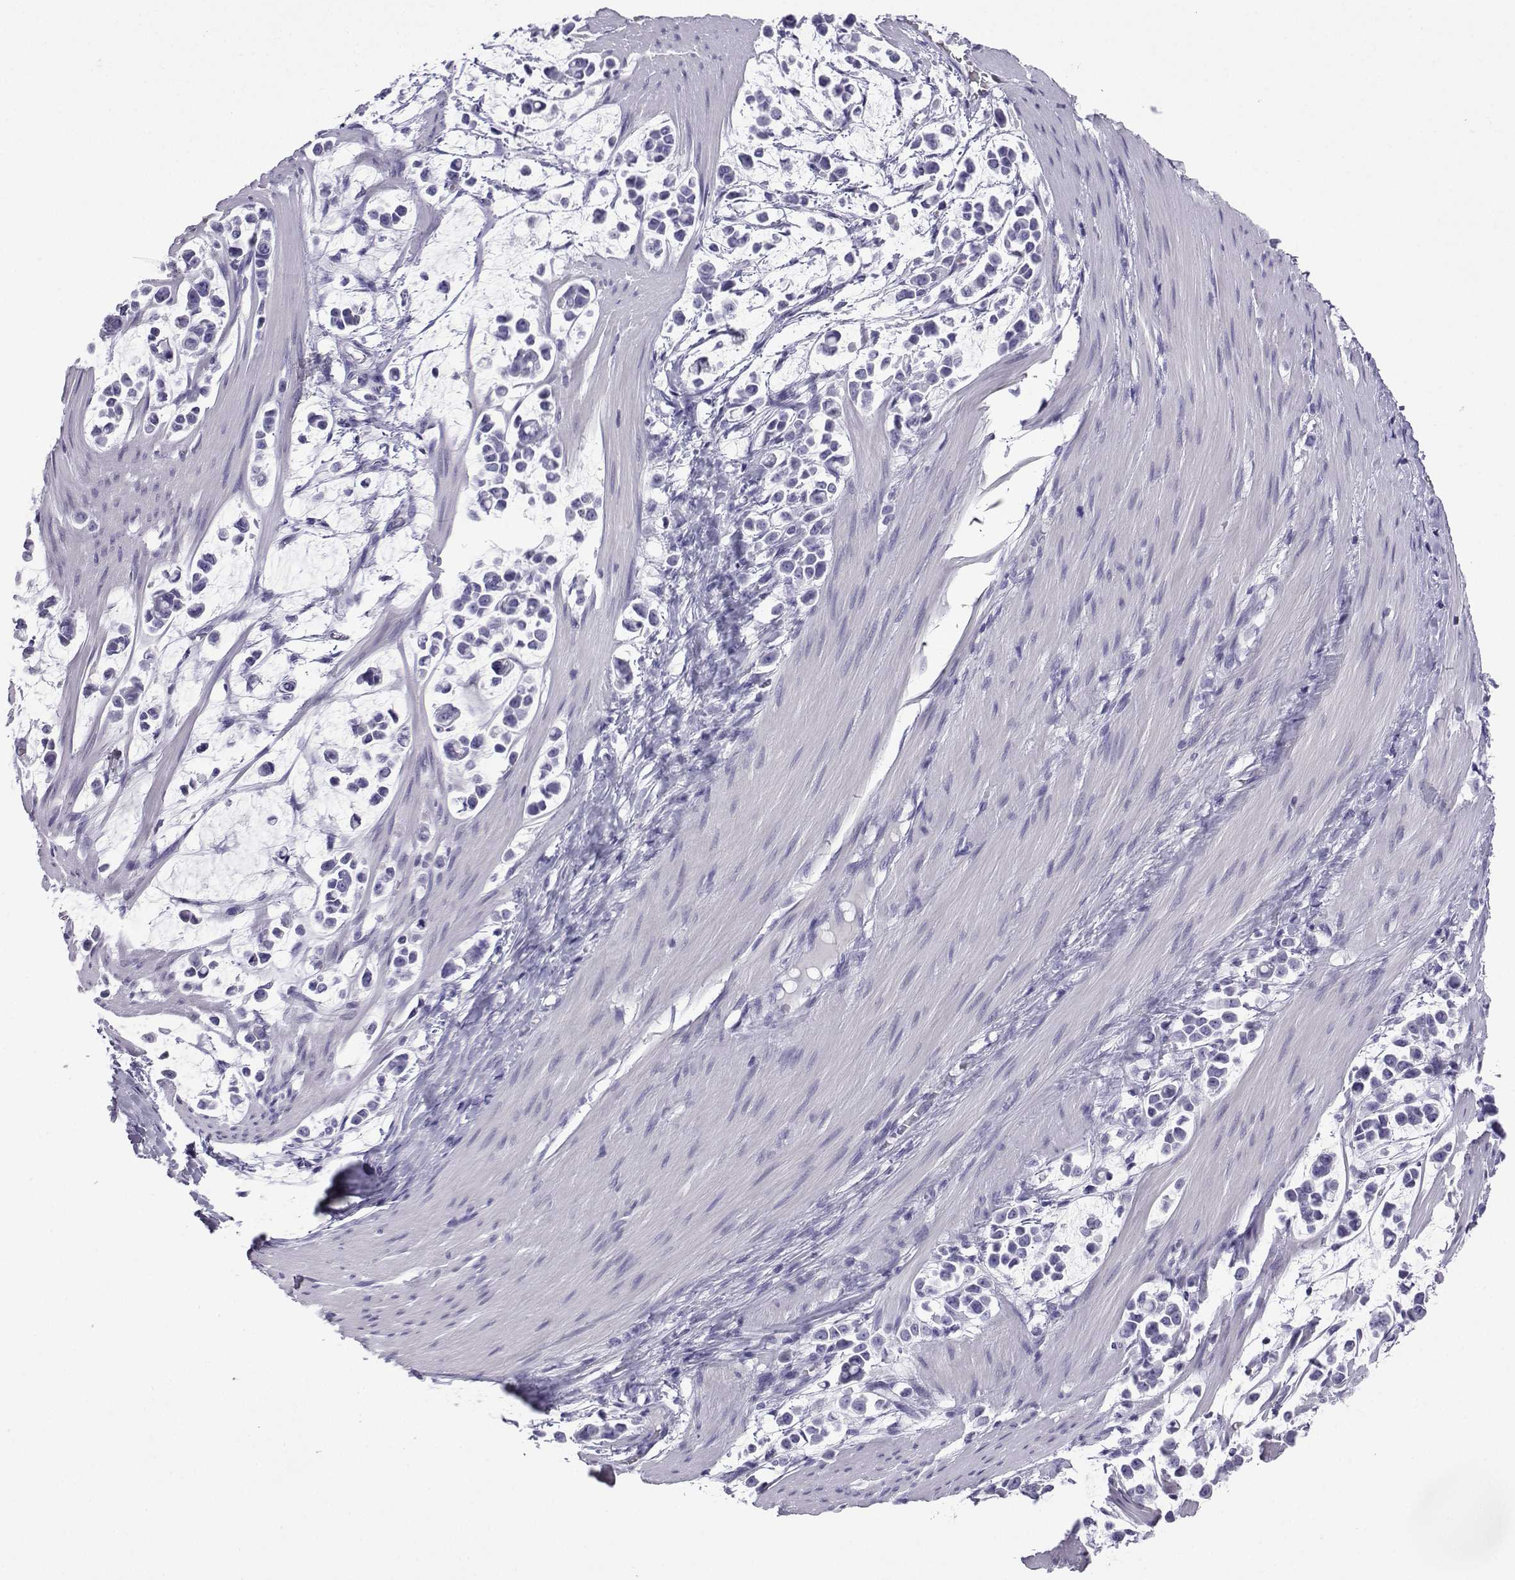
{"staining": {"intensity": "negative", "quantity": "none", "location": "none"}, "tissue": "stomach cancer", "cell_type": "Tumor cells", "image_type": "cancer", "snomed": [{"axis": "morphology", "description": "Adenocarcinoma, NOS"}, {"axis": "topography", "description": "Stomach"}], "caption": "Histopathology image shows no protein staining in tumor cells of stomach adenocarcinoma tissue.", "gene": "TRIM46", "patient": {"sex": "male", "age": 82}}